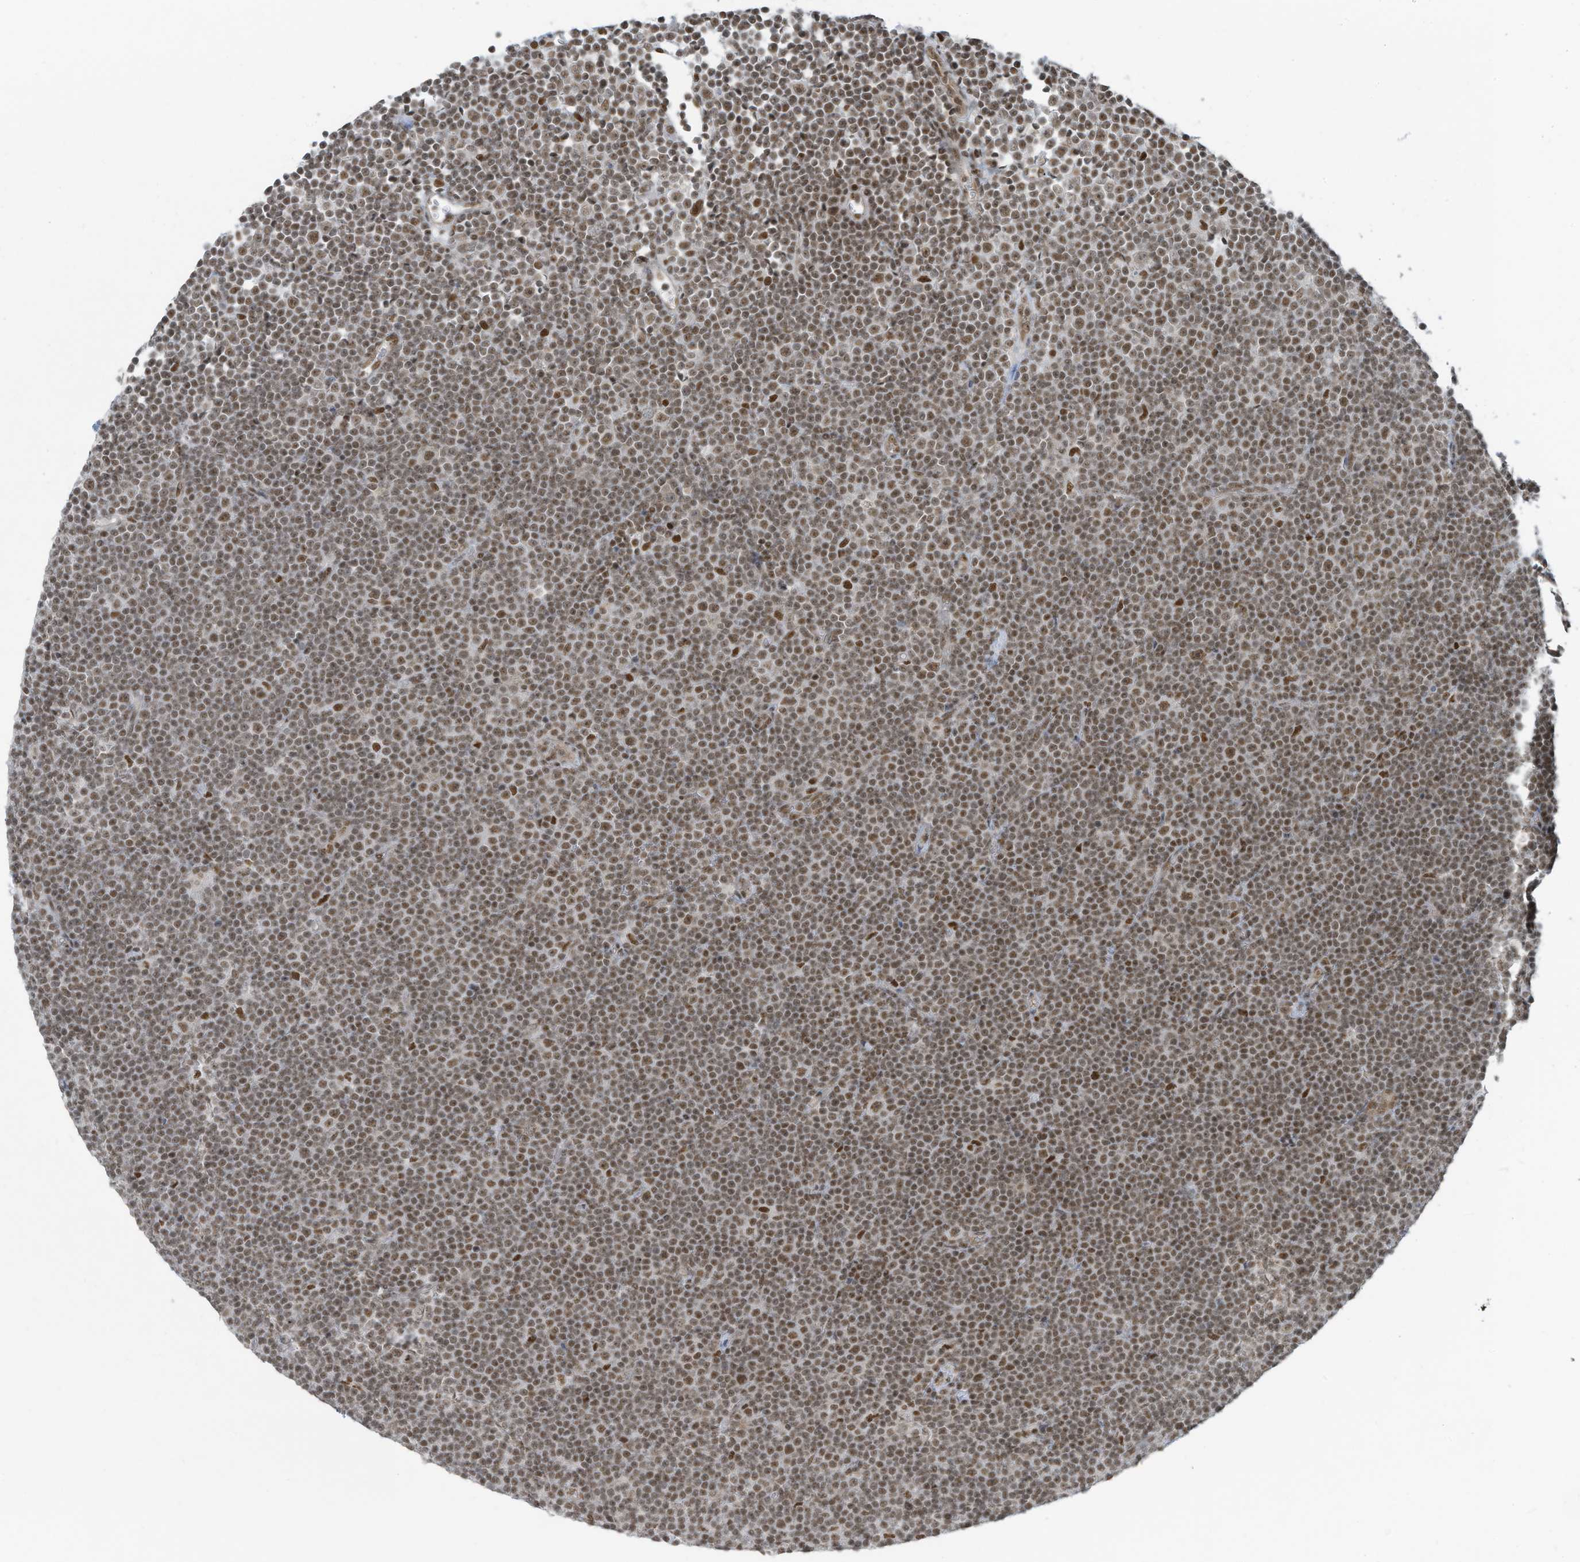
{"staining": {"intensity": "moderate", "quantity": ">75%", "location": "nuclear"}, "tissue": "lymphoma", "cell_type": "Tumor cells", "image_type": "cancer", "snomed": [{"axis": "morphology", "description": "Malignant lymphoma, non-Hodgkin's type, Low grade"}, {"axis": "topography", "description": "Lymph node"}], "caption": "Protein staining of malignant lymphoma, non-Hodgkin's type (low-grade) tissue reveals moderate nuclear expression in about >75% of tumor cells.", "gene": "DBR1", "patient": {"sex": "female", "age": 67}}